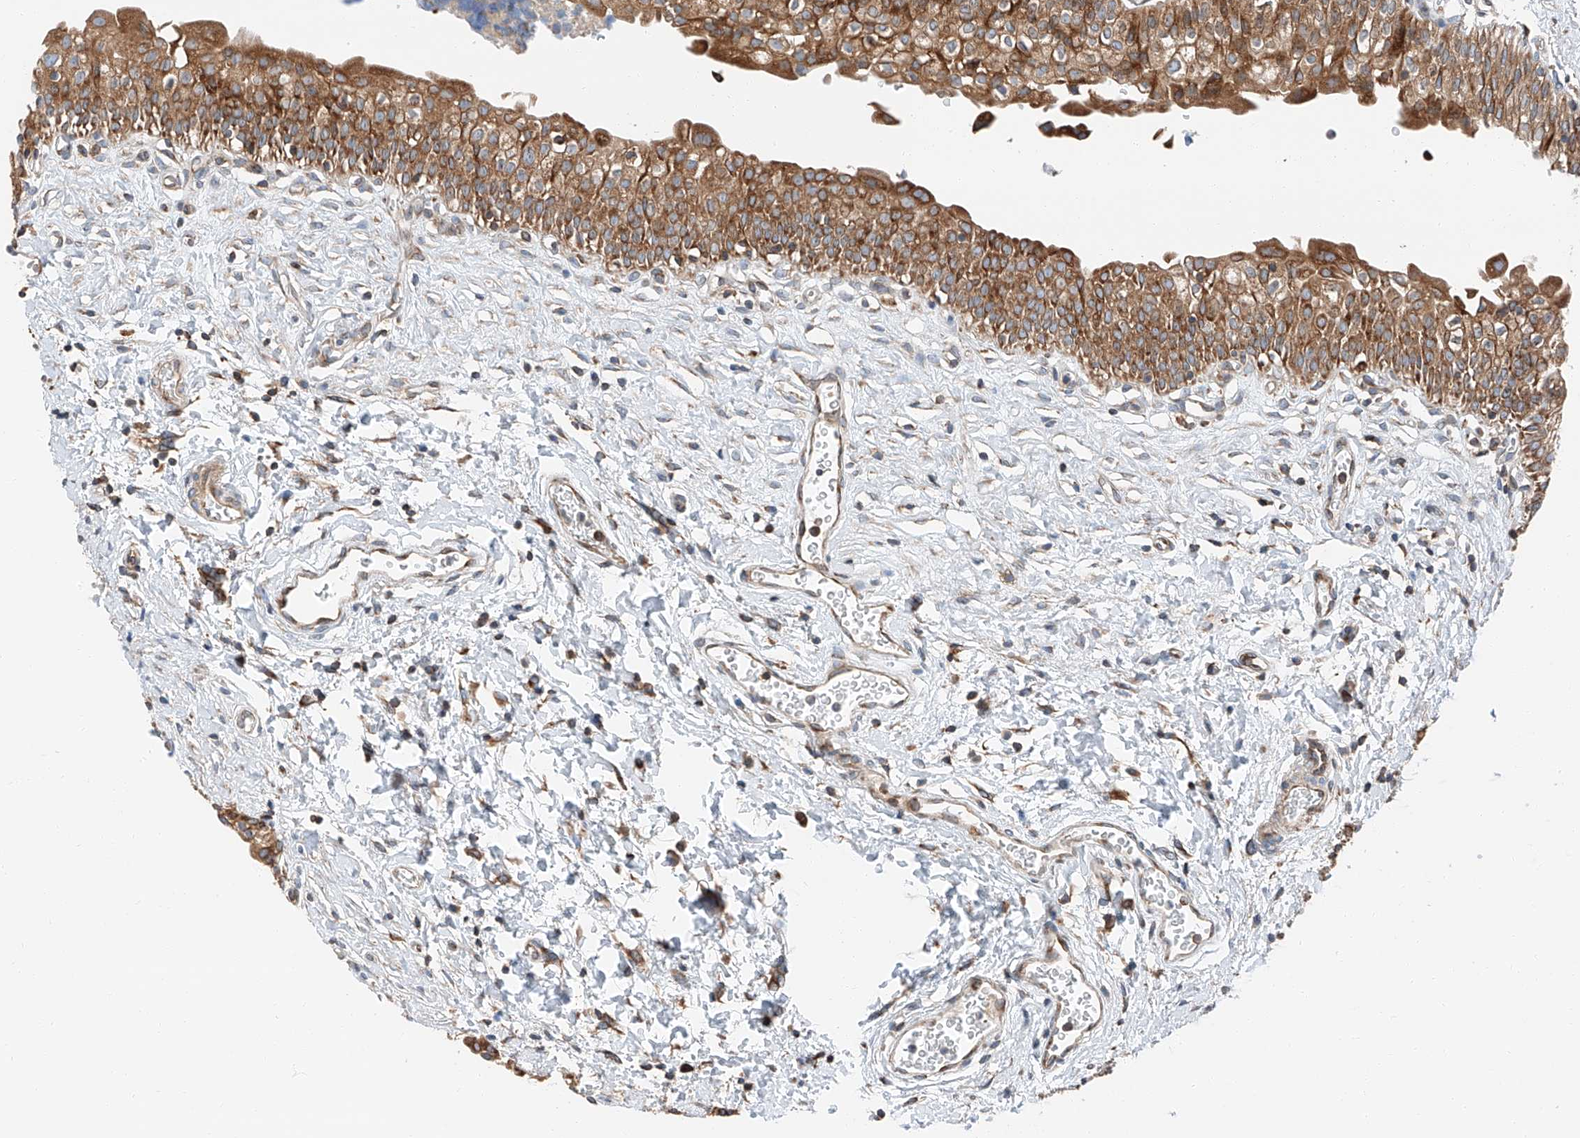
{"staining": {"intensity": "strong", "quantity": ">75%", "location": "cytoplasmic/membranous"}, "tissue": "urinary bladder", "cell_type": "Urothelial cells", "image_type": "normal", "snomed": [{"axis": "morphology", "description": "Normal tissue, NOS"}, {"axis": "topography", "description": "Urinary bladder"}], "caption": "Brown immunohistochemical staining in benign urinary bladder demonstrates strong cytoplasmic/membranous positivity in approximately >75% of urothelial cells. The protein is shown in brown color, while the nuclei are stained blue.", "gene": "ZC3H15", "patient": {"sex": "male", "age": 51}}